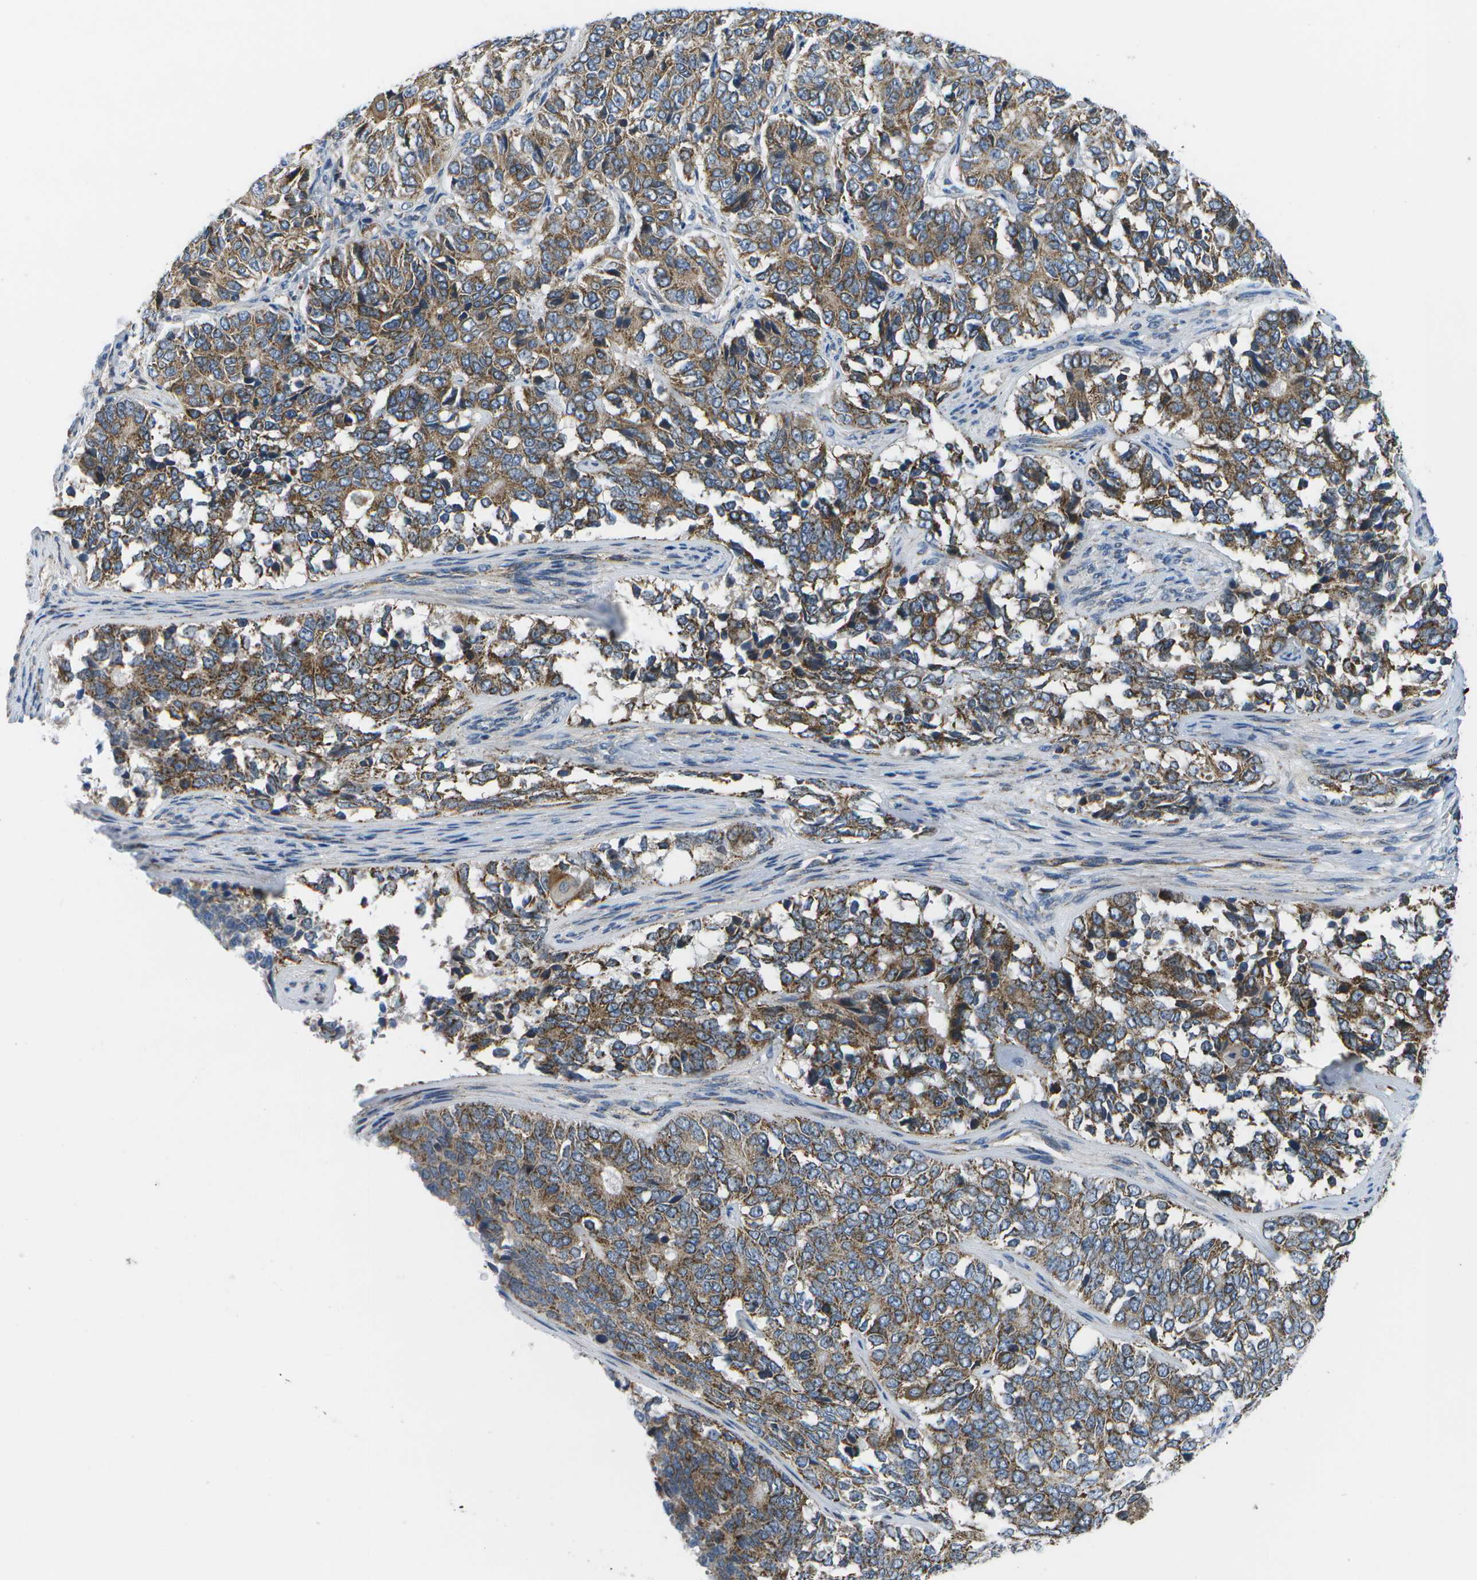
{"staining": {"intensity": "moderate", "quantity": ">75%", "location": "cytoplasmic/membranous"}, "tissue": "ovarian cancer", "cell_type": "Tumor cells", "image_type": "cancer", "snomed": [{"axis": "morphology", "description": "Carcinoma, endometroid"}, {"axis": "topography", "description": "Ovary"}], "caption": "Immunohistochemistry (IHC) of human ovarian cancer exhibits medium levels of moderate cytoplasmic/membranous expression in approximately >75% of tumor cells.", "gene": "MVK", "patient": {"sex": "female", "age": 51}}